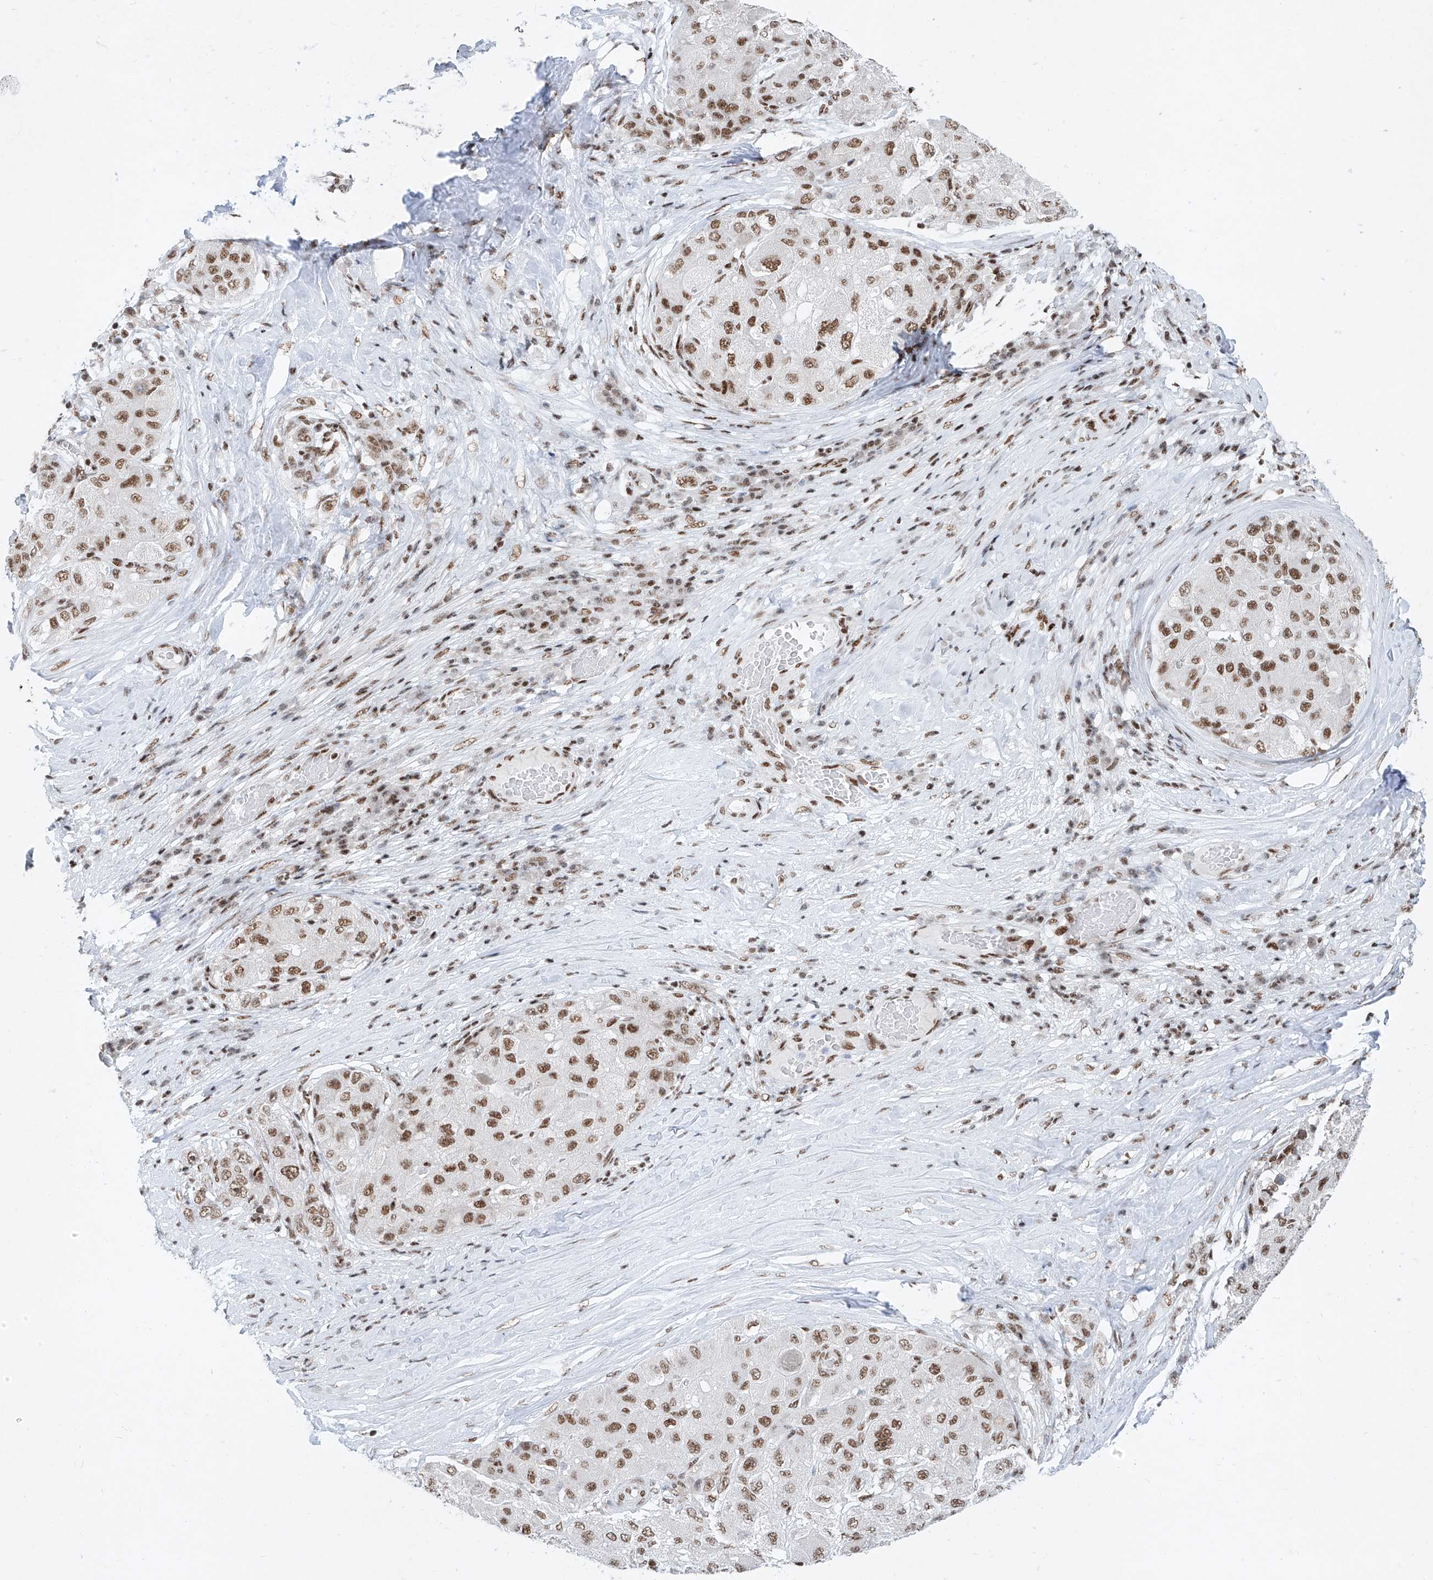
{"staining": {"intensity": "moderate", "quantity": ">75%", "location": "nuclear"}, "tissue": "liver cancer", "cell_type": "Tumor cells", "image_type": "cancer", "snomed": [{"axis": "morphology", "description": "Carcinoma, Hepatocellular, NOS"}, {"axis": "topography", "description": "Liver"}], "caption": "A histopathology image showing moderate nuclear expression in approximately >75% of tumor cells in liver cancer (hepatocellular carcinoma), as visualized by brown immunohistochemical staining.", "gene": "TAF4", "patient": {"sex": "male", "age": 80}}